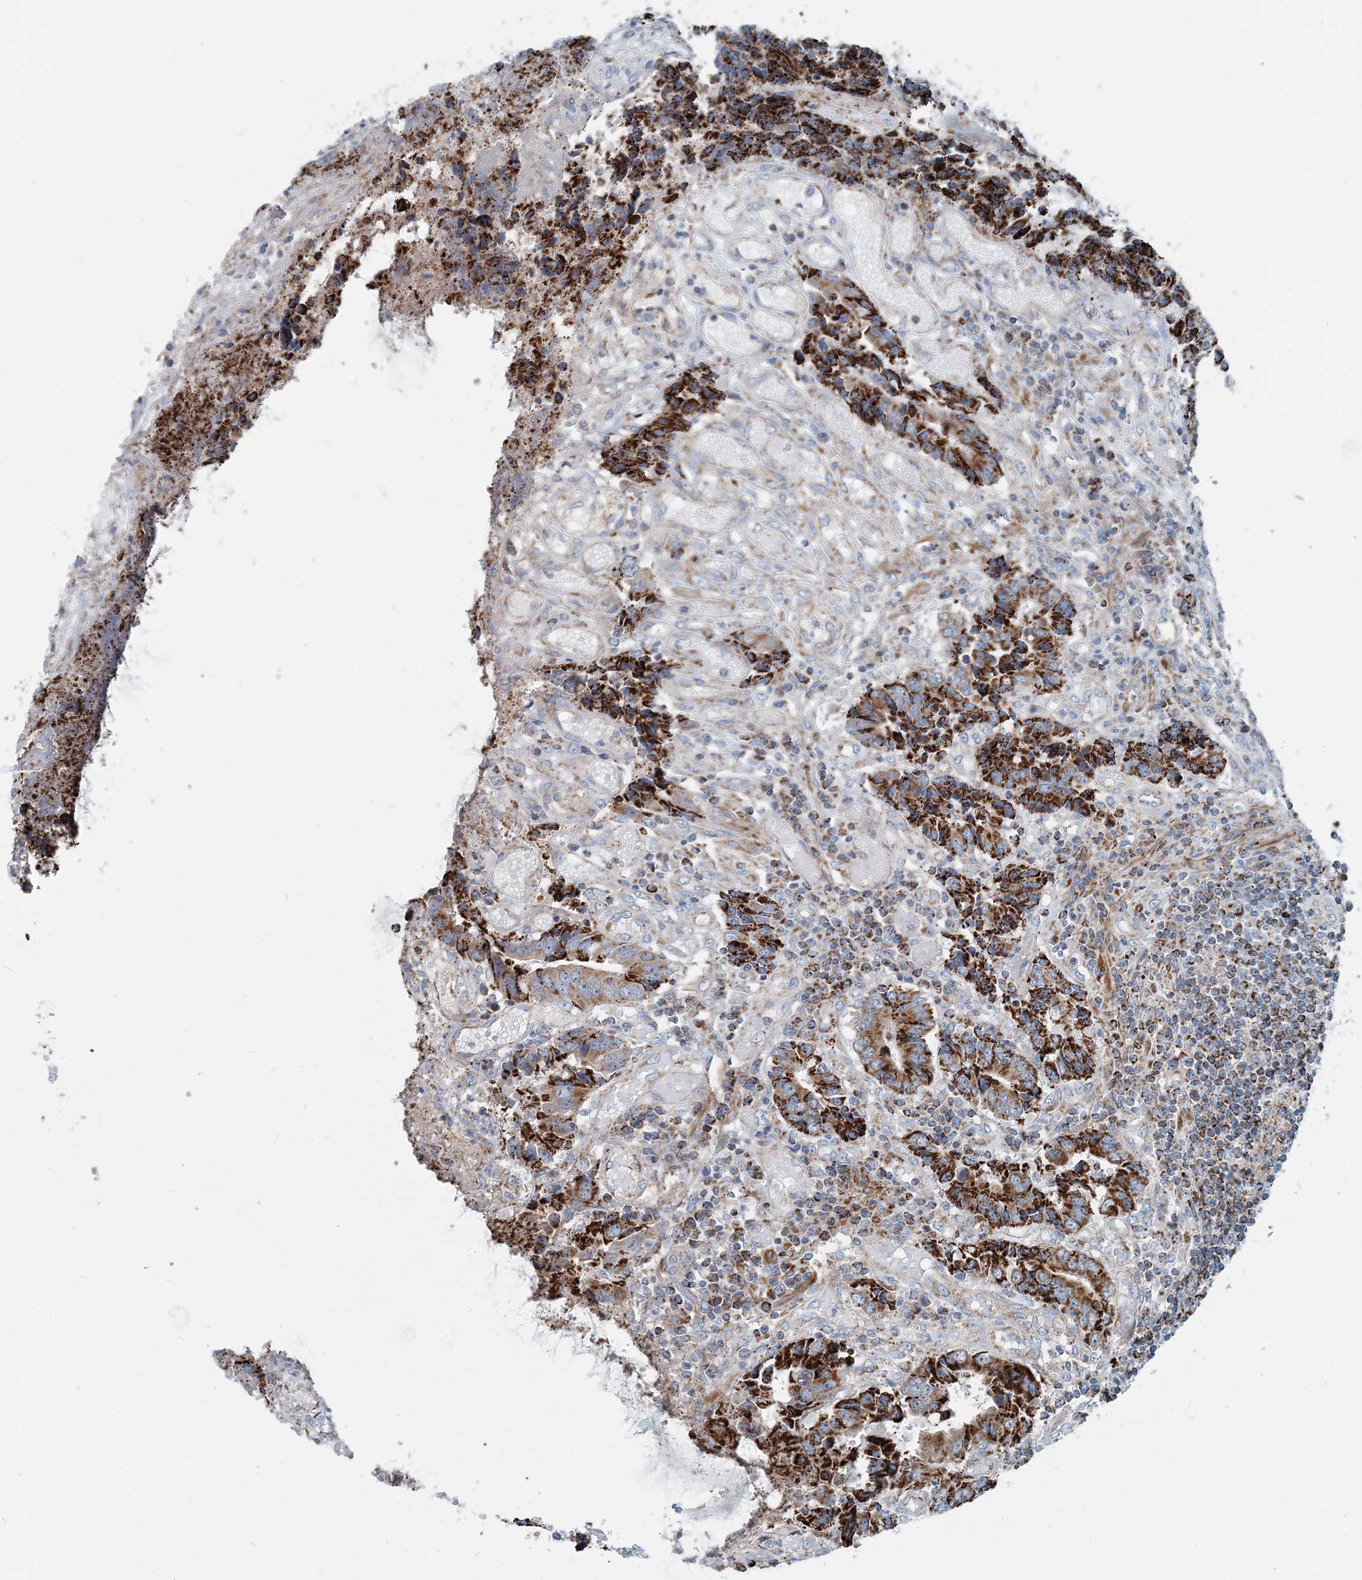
{"staining": {"intensity": "strong", "quantity": ">75%", "location": "cytoplasmic/membranous"}, "tissue": "colorectal cancer", "cell_type": "Tumor cells", "image_type": "cancer", "snomed": [{"axis": "morphology", "description": "Adenocarcinoma, NOS"}, {"axis": "topography", "description": "Rectum"}], "caption": "Immunohistochemistry of human colorectal cancer shows high levels of strong cytoplasmic/membranous expression in about >75% of tumor cells.", "gene": "INTU", "patient": {"sex": "male", "age": 84}}